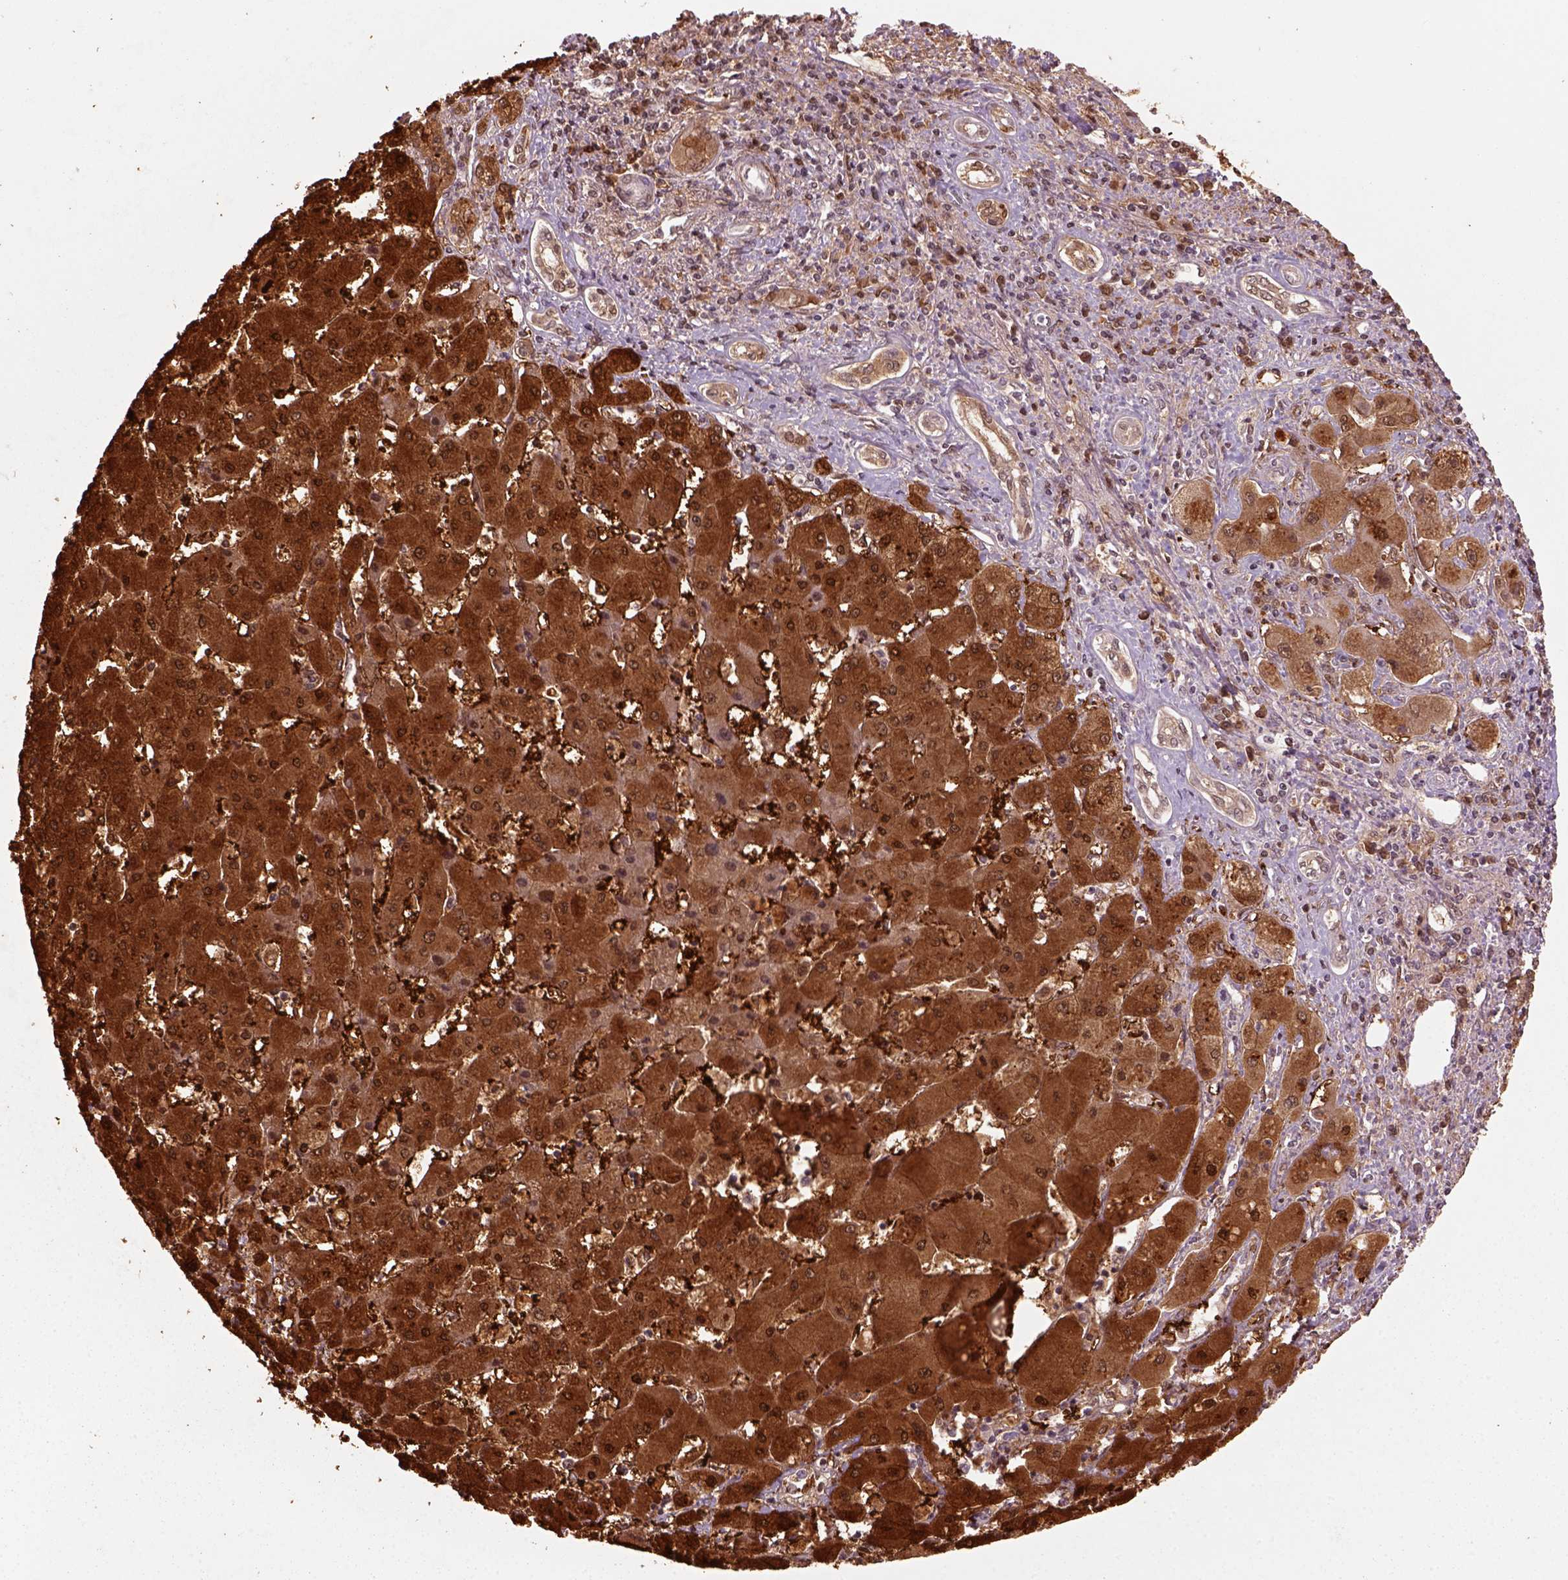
{"staining": {"intensity": "moderate", "quantity": ">75%", "location": "cytoplasmic/membranous,nuclear"}, "tissue": "liver cancer", "cell_type": "Tumor cells", "image_type": "cancer", "snomed": [{"axis": "morphology", "description": "Cholangiocarcinoma"}, {"axis": "topography", "description": "Liver"}], "caption": "Protein staining shows moderate cytoplasmic/membranous and nuclear staining in about >75% of tumor cells in cholangiocarcinoma (liver).", "gene": "GOT1", "patient": {"sex": "male", "age": 67}}